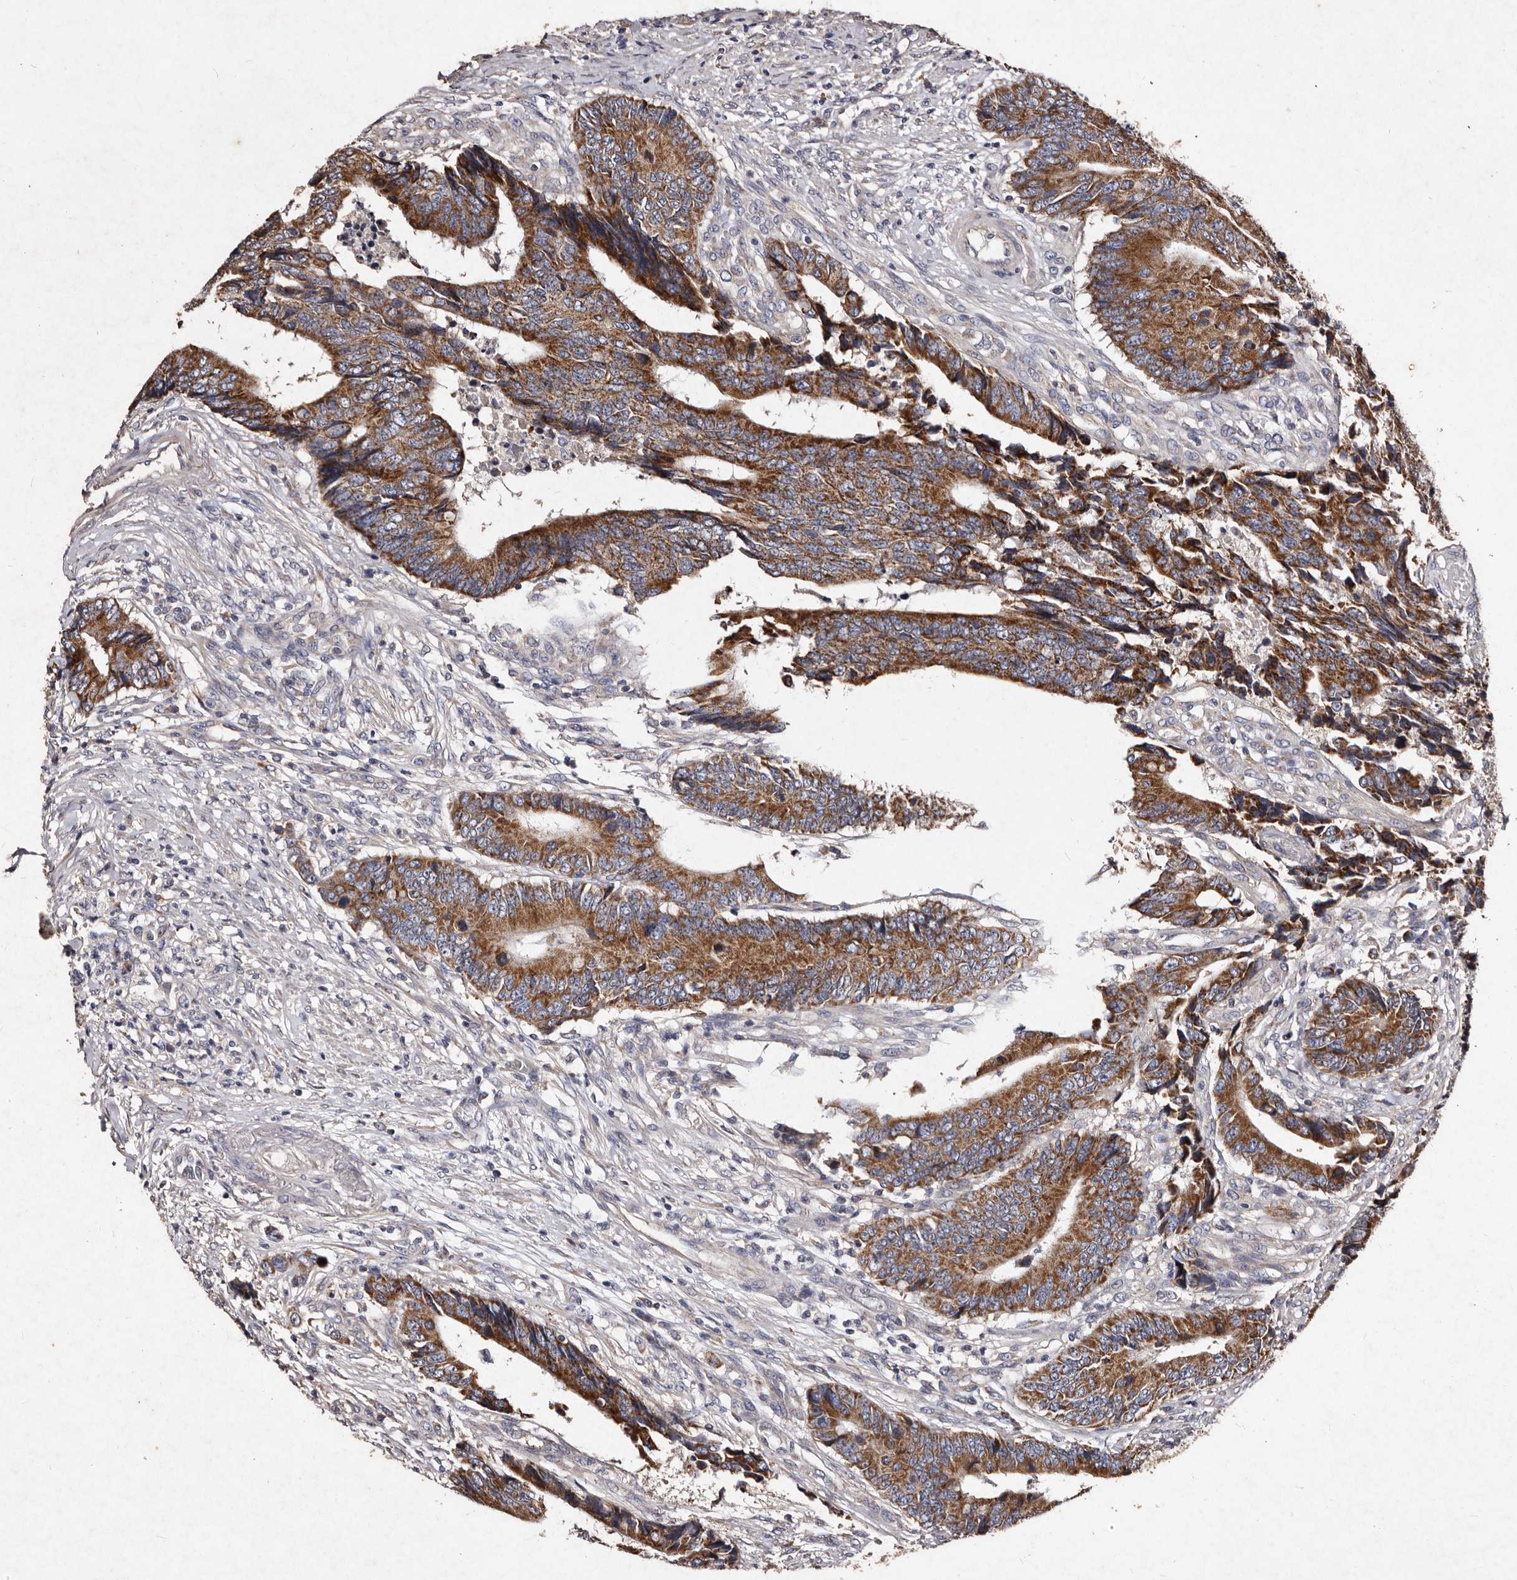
{"staining": {"intensity": "moderate", "quantity": ">75%", "location": "cytoplasmic/membranous"}, "tissue": "colorectal cancer", "cell_type": "Tumor cells", "image_type": "cancer", "snomed": [{"axis": "morphology", "description": "Adenocarcinoma, NOS"}, {"axis": "topography", "description": "Rectum"}], "caption": "Immunohistochemical staining of colorectal cancer (adenocarcinoma) shows moderate cytoplasmic/membranous protein expression in approximately >75% of tumor cells.", "gene": "TFB1M", "patient": {"sex": "male", "age": 84}}